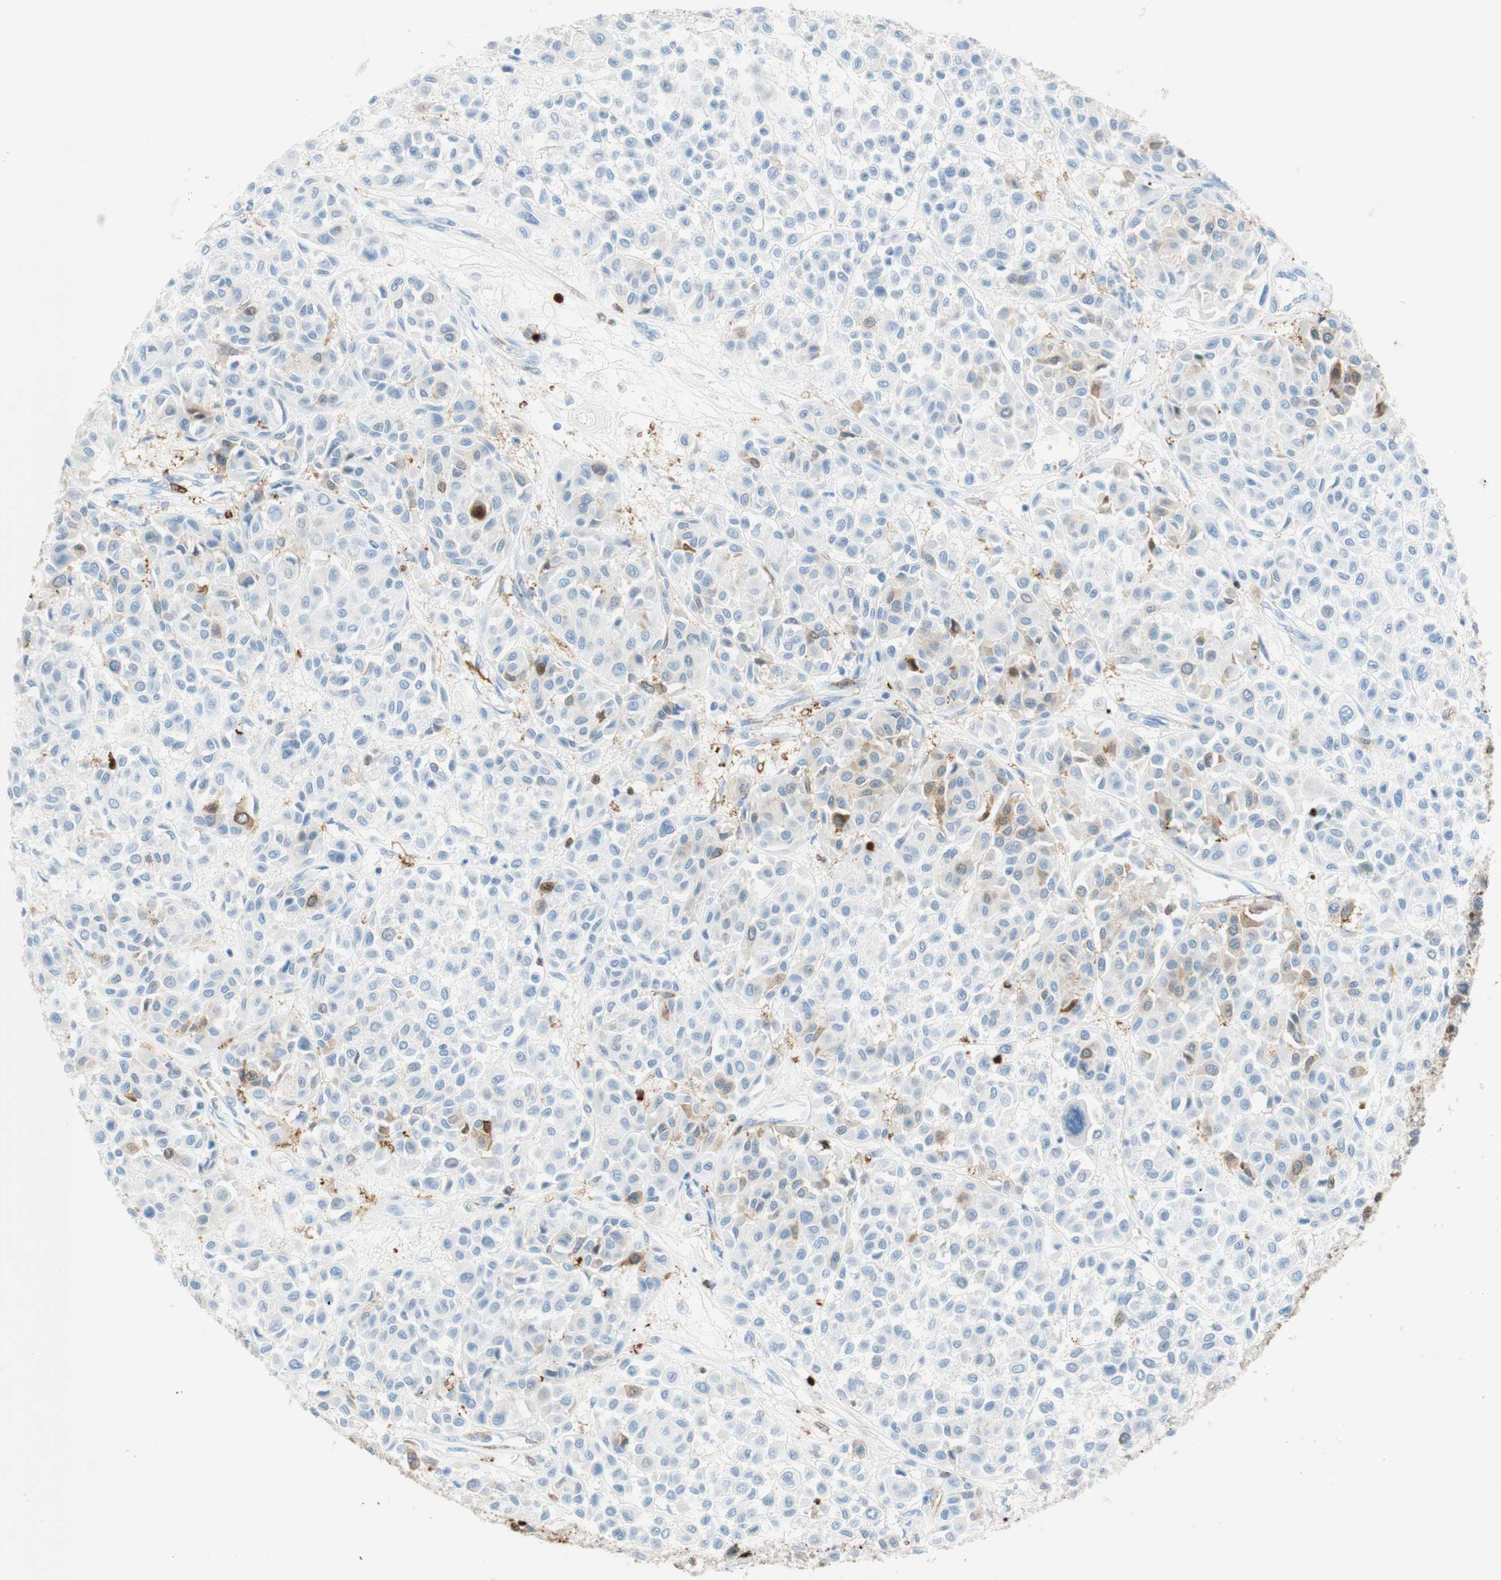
{"staining": {"intensity": "moderate", "quantity": "<25%", "location": "cytoplasmic/membranous"}, "tissue": "melanoma", "cell_type": "Tumor cells", "image_type": "cancer", "snomed": [{"axis": "morphology", "description": "Malignant melanoma, Metastatic site"}, {"axis": "topography", "description": "Soft tissue"}], "caption": "Protein expression by IHC demonstrates moderate cytoplasmic/membranous positivity in about <25% of tumor cells in melanoma.", "gene": "STMN1", "patient": {"sex": "male", "age": 41}}